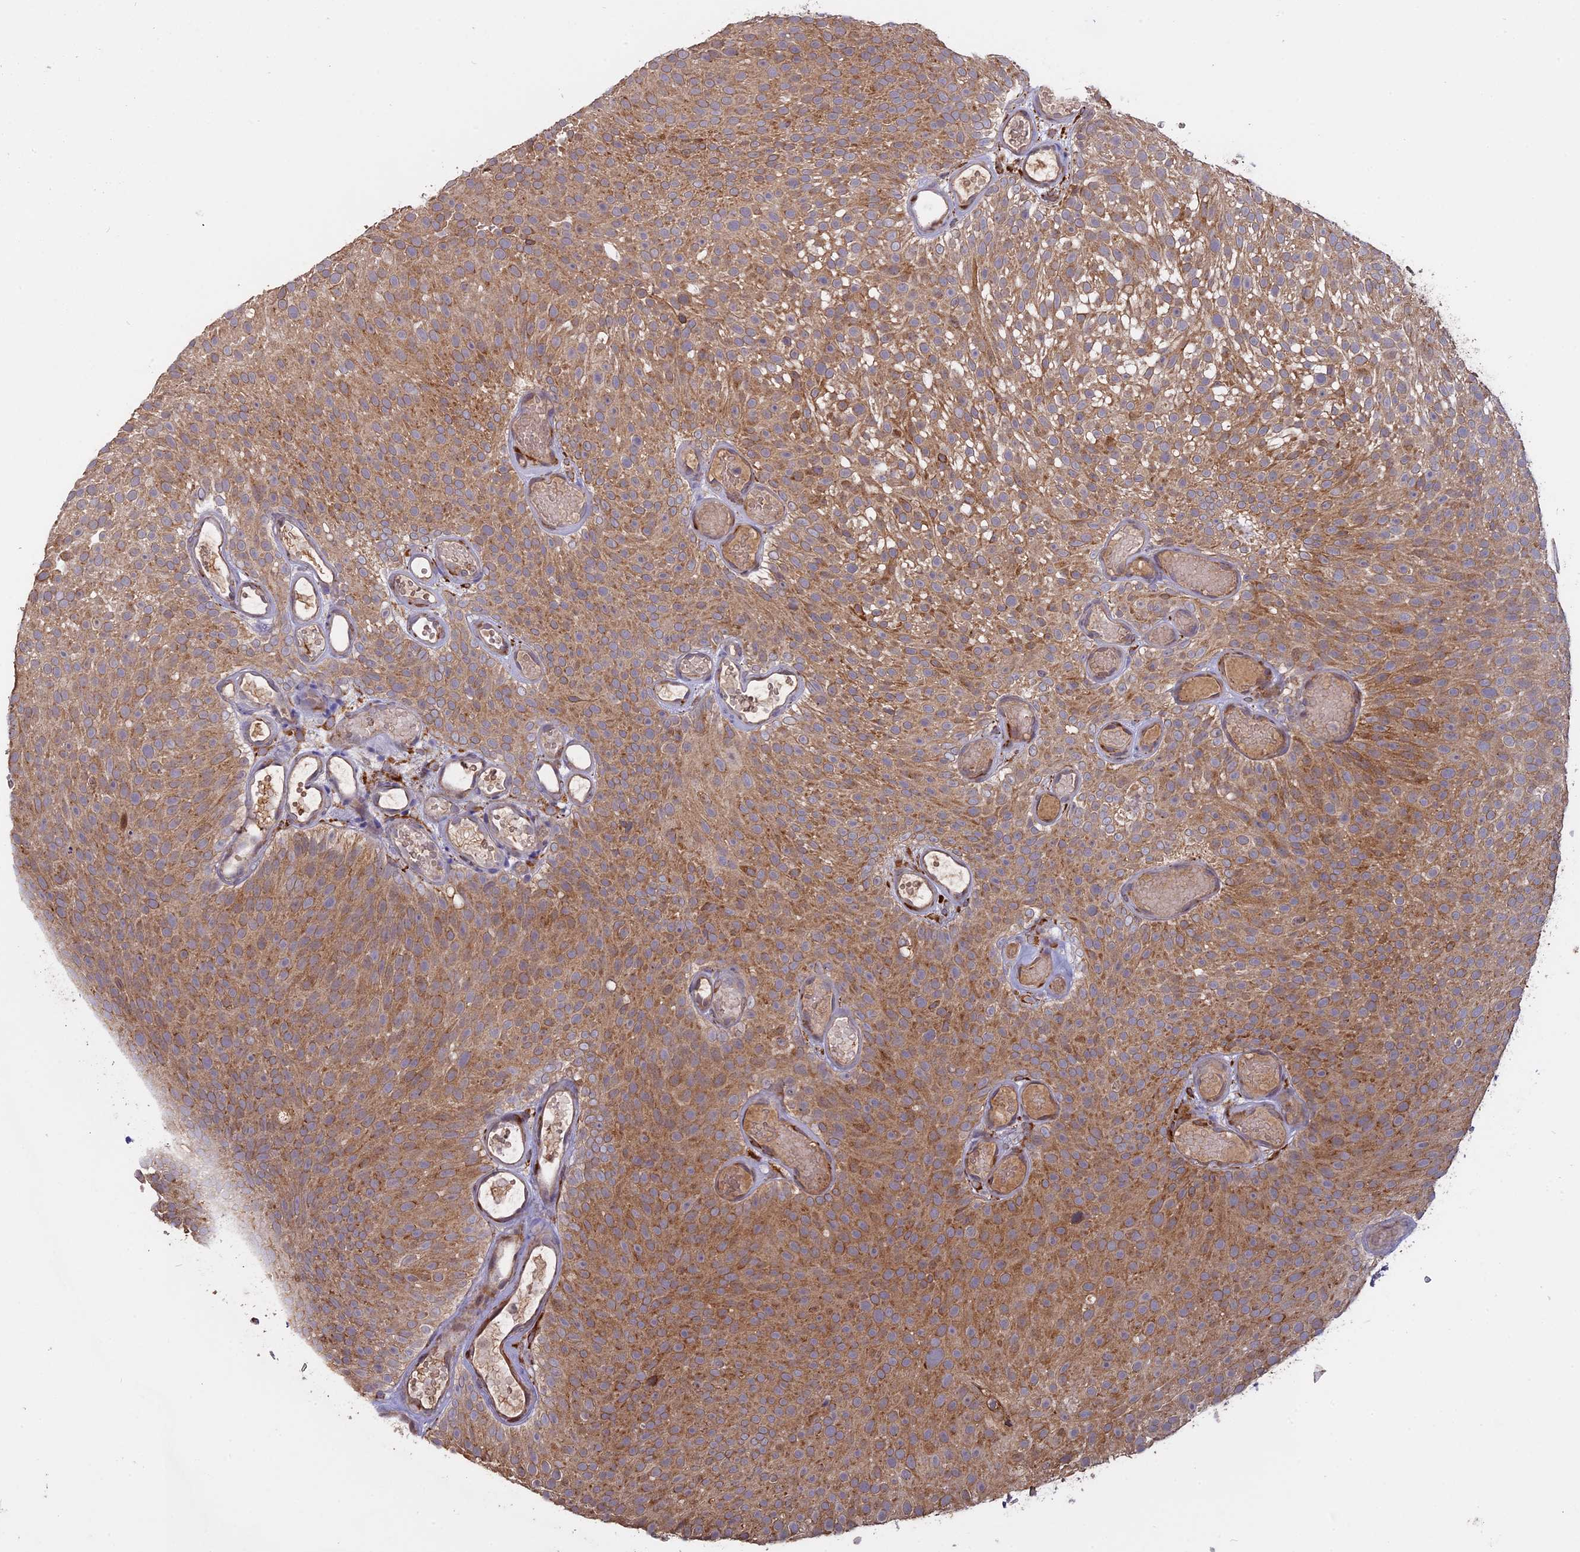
{"staining": {"intensity": "moderate", "quantity": ">75%", "location": "cytoplasmic/membranous"}, "tissue": "urothelial cancer", "cell_type": "Tumor cells", "image_type": "cancer", "snomed": [{"axis": "morphology", "description": "Urothelial carcinoma, Low grade"}, {"axis": "topography", "description": "Urinary bladder"}], "caption": "Urothelial cancer stained for a protein (brown) displays moderate cytoplasmic/membranous positive positivity in approximately >75% of tumor cells.", "gene": "PPIC", "patient": {"sex": "male", "age": 78}}